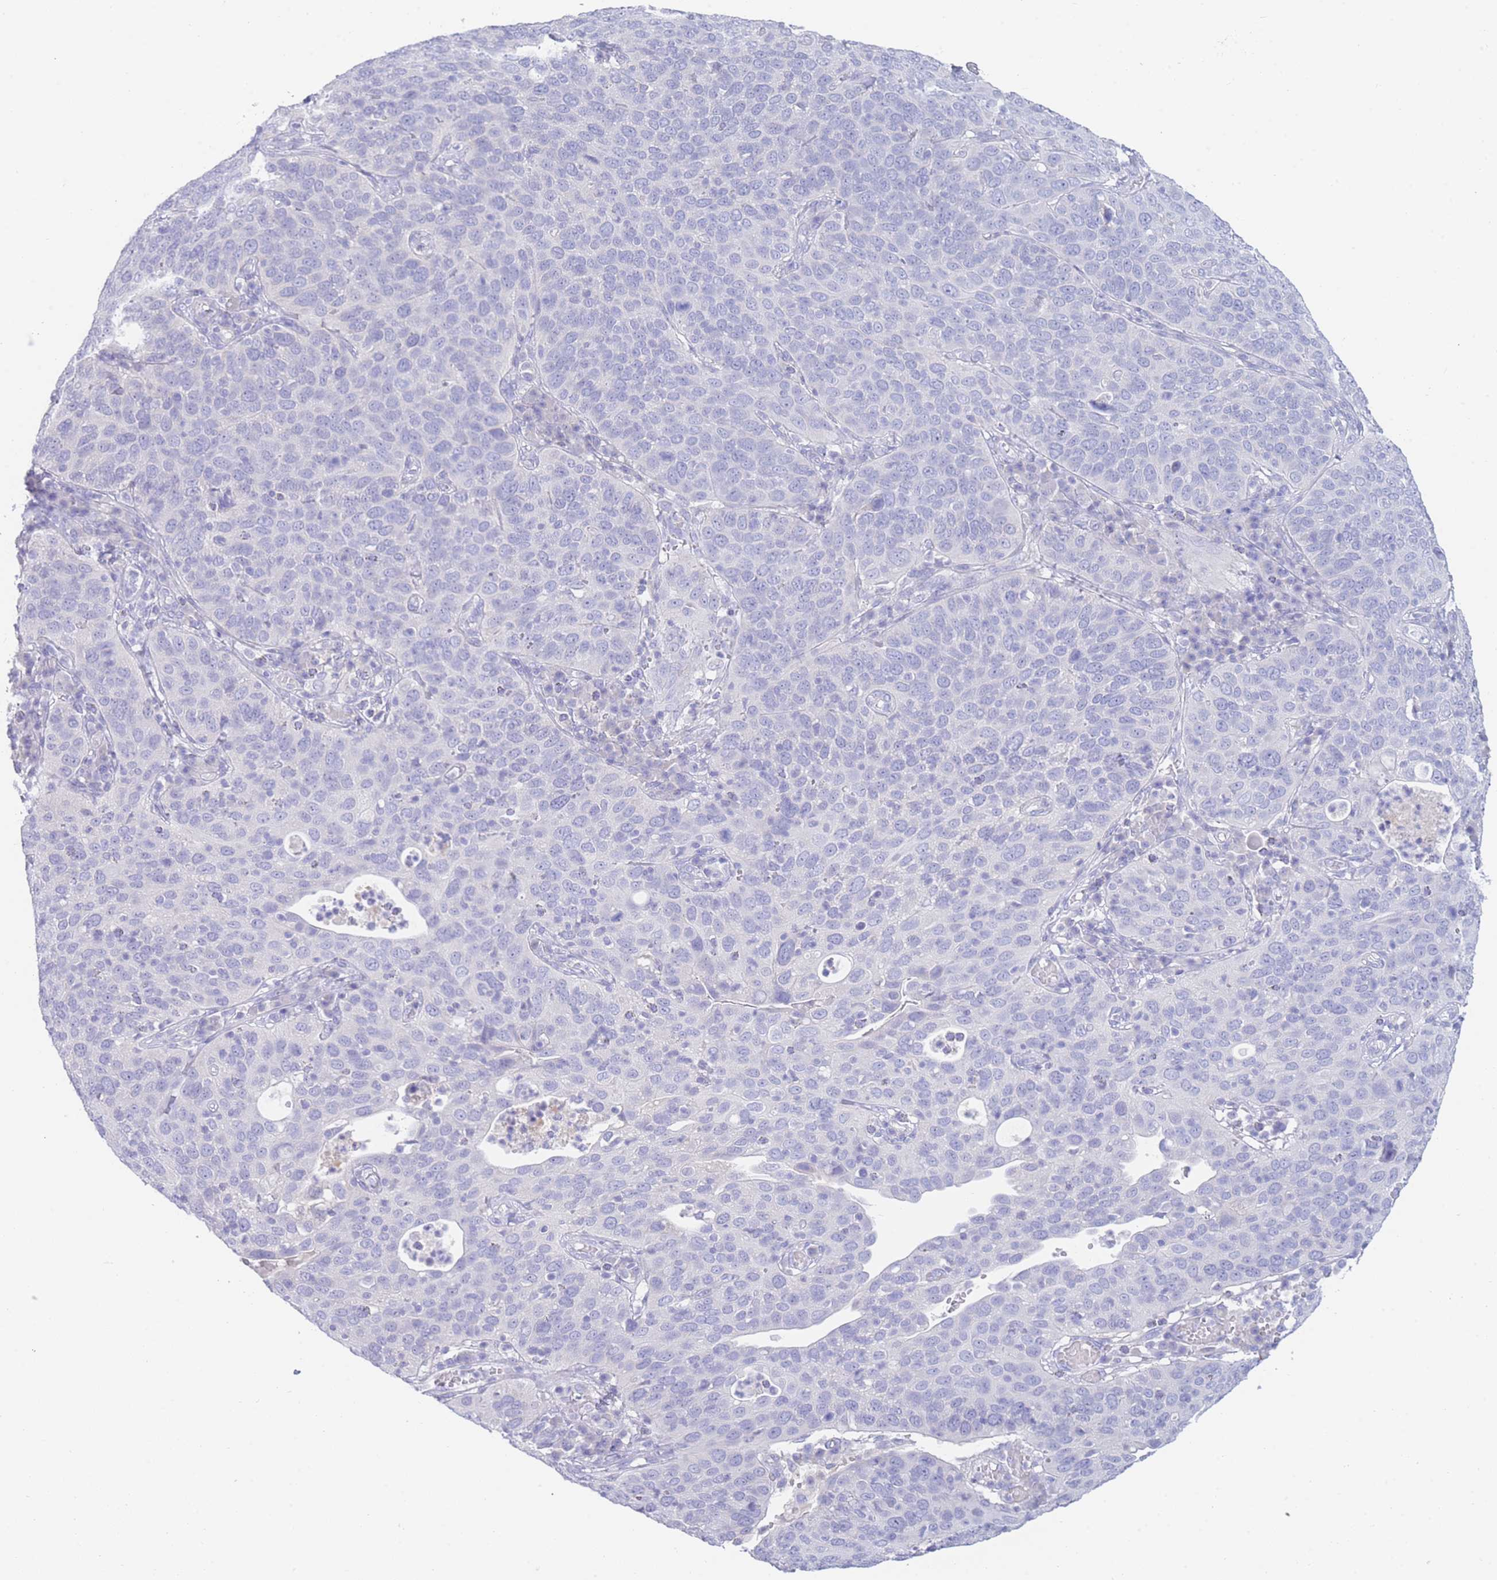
{"staining": {"intensity": "negative", "quantity": "none", "location": "none"}, "tissue": "cervical cancer", "cell_type": "Tumor cells", "image_type": "cancer", "snomed": [{"axis": "morphology", "description": "Squamous cell carcinoma, NOS"}, {"axis": "topography", "description": "Cervix"}], "caption": "Immunohistochemistry of human squamous cell carcinoma (cervical) reveals no expression in tumor cells.", "gene": "LRRC37A", "patient": {"sex": "female", "age": 36}}